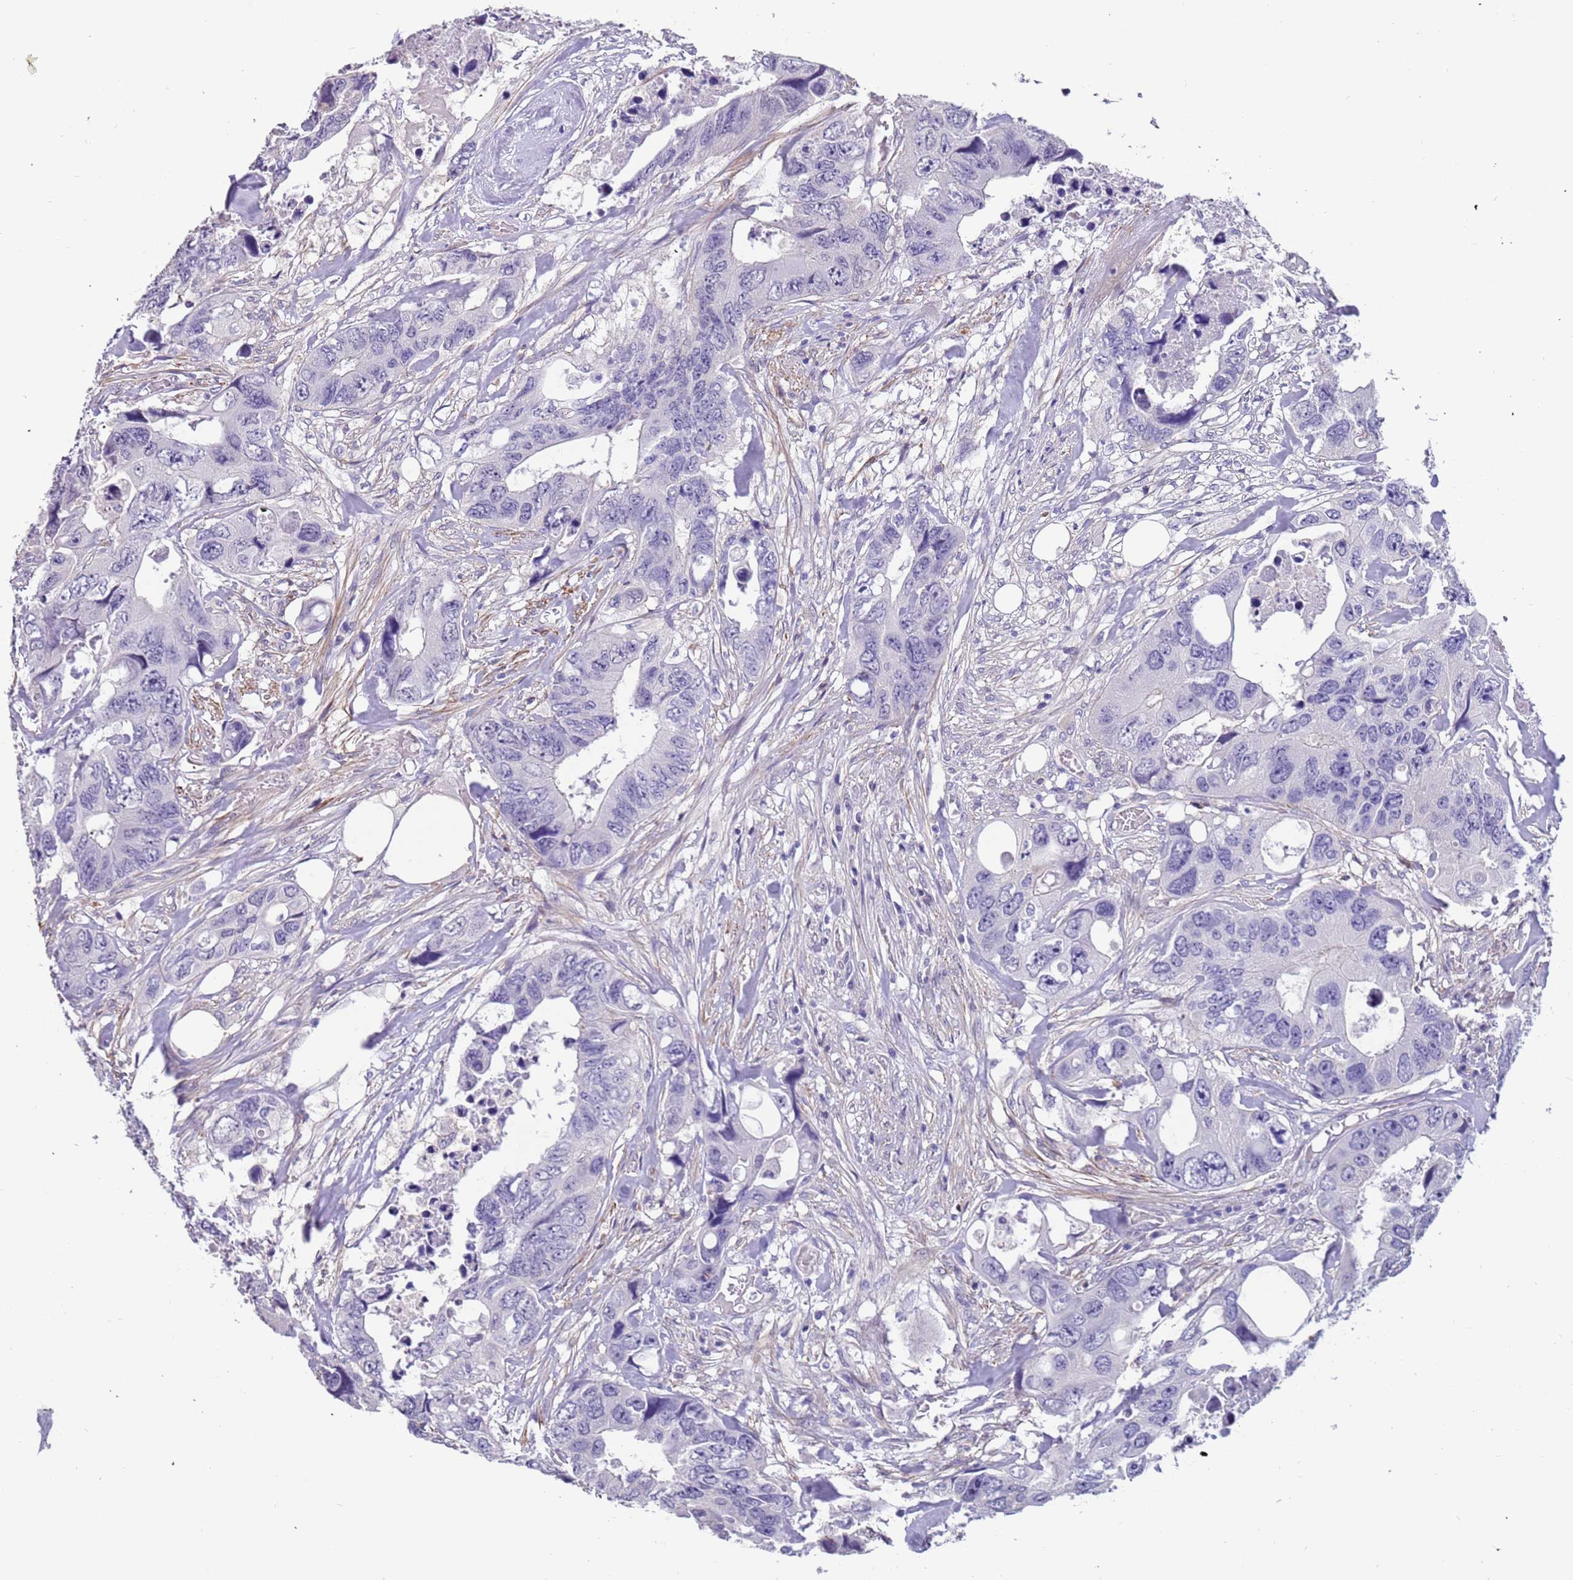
{"staining": {"intensity": "negative", "quantity": "none", "location": "none"}, "tissue": "colorectal cancer", "cell_type": "Tumor cells", "image_type": "cancer", "snomed": [{"axis": "morphology", "description": "Adenocarcinoma, NOS"}, {"axis": "topography", "description": "Rectum"}], "caption": "DAB immunohistochemical staining of human adenocarcinoma (colorectal) displays no significant positivity in tumor cells.", "gene": "PCGF2", "patient": {"sex": "male", "age": 57}}